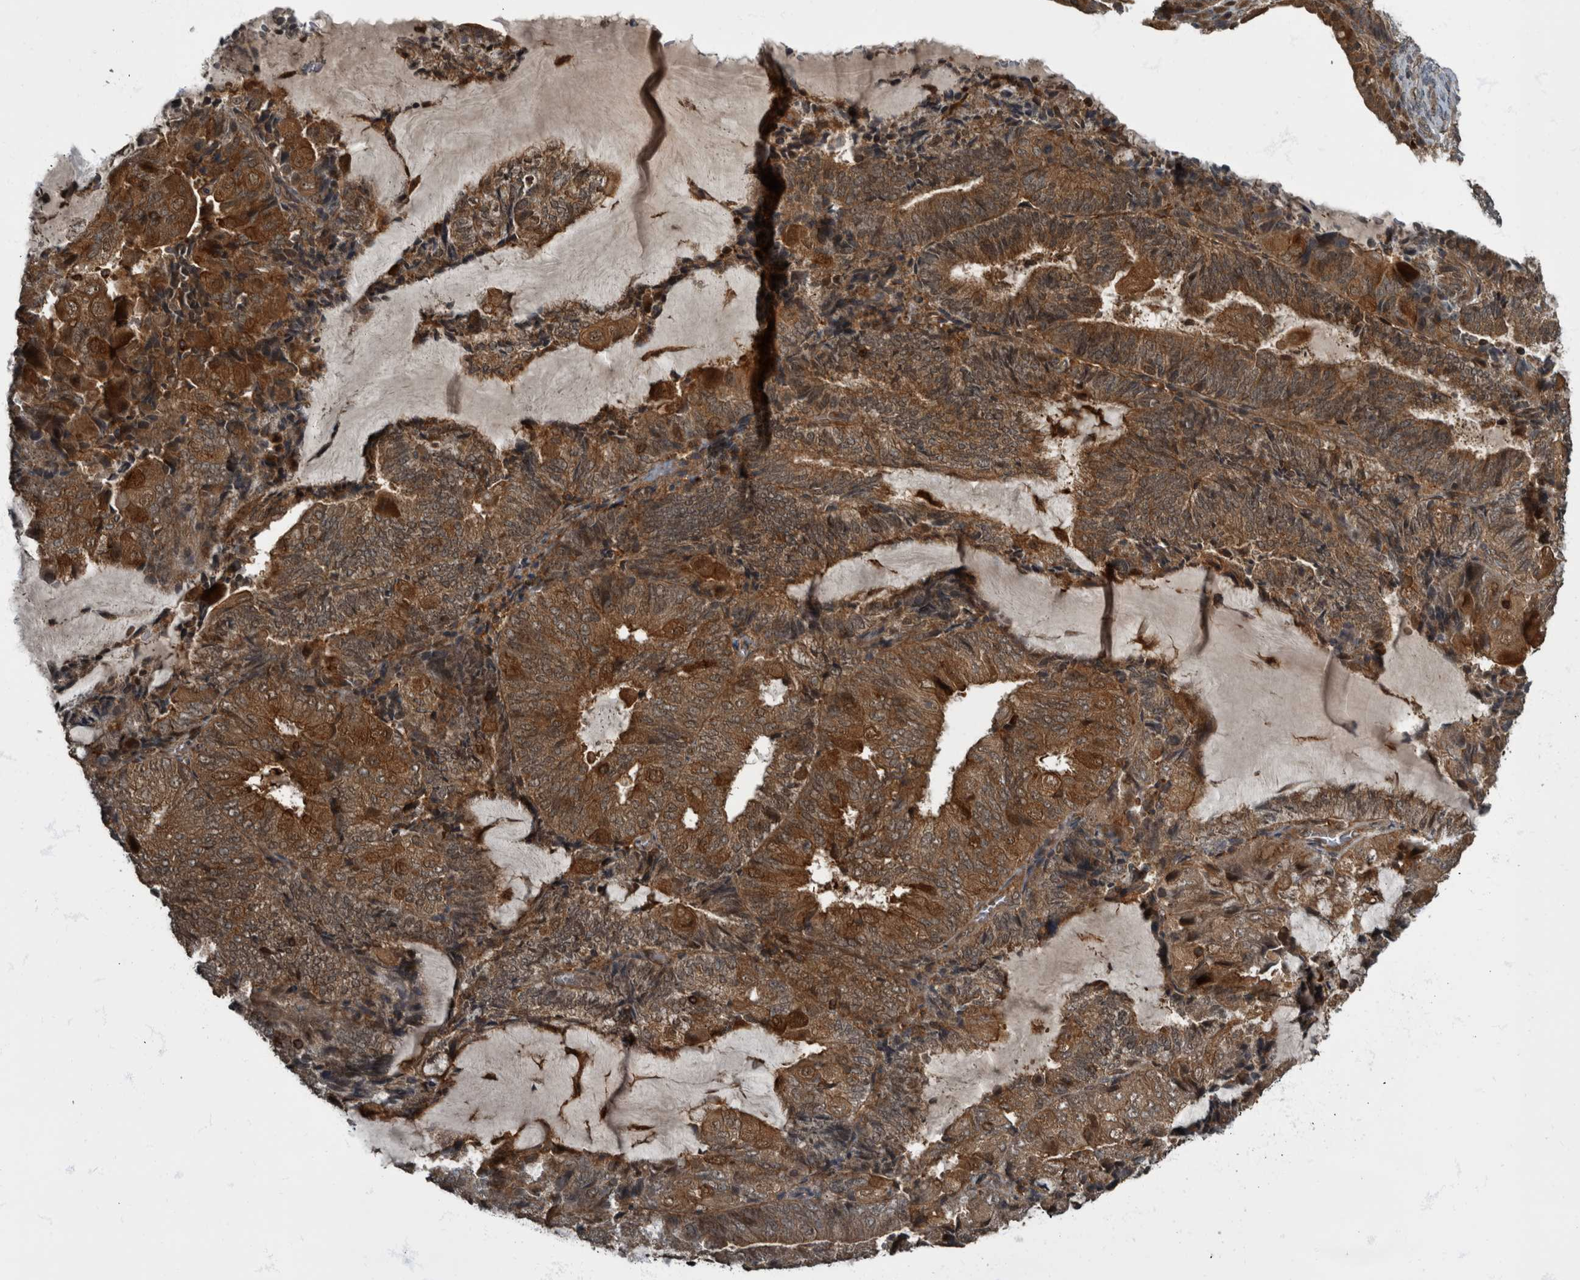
{"staining": {"intensity": "moderate", "quantity": ">75%", "location": "cytoplasmic/membranous"}, "tissue": "endometrial cancer", "cell_type": "Tumor cells", "image_type": "cancer", "snomed": [{"axis": "morphology", "description": "Adenocarcinoma, NOS"}, {"axis": "topography", "description": "Endometrium"}], "caption": "IHC staining of endometrial adenocarcinoma, which displays medium levels of moderate cytoplasmic/membranous expression in approximately >75% of tumor cells indicating moderate cytoplasmic/membranous protein expression. The staining was performed using DAB (brown) for protein detection and nuclei were counterstained in hematoxylin (blue).", "gene": "RABGGTB", "patient": {"sex": "female", "age": 81}}